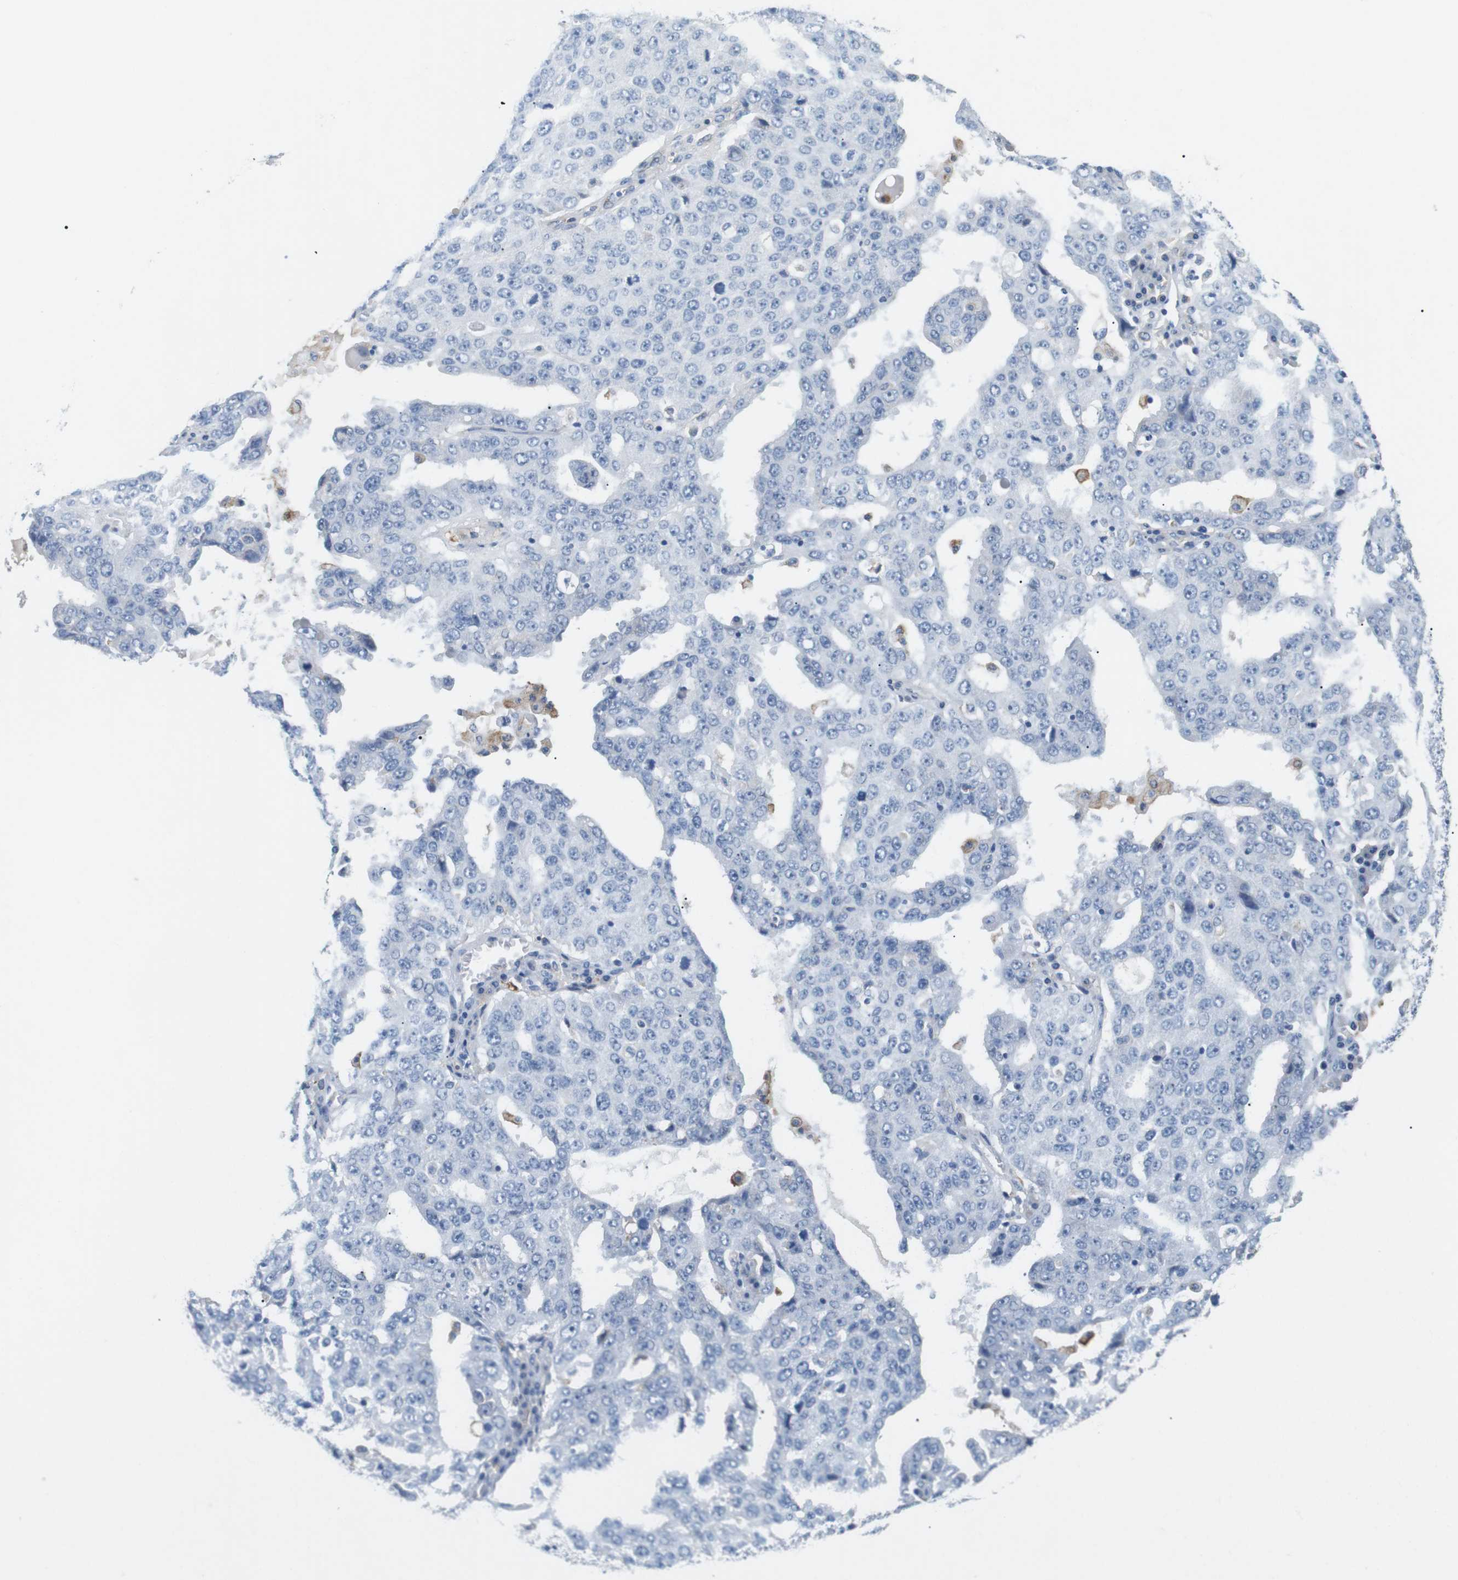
{"staining": {"intensity": "negative", "quantity": "none", "location": "none"}, "tissue": "ovarian cancer", "cell_type": "Tumor cells", "image_type": "cancer", "snomed": [{"axis": "morphology", "description": "Carcinoma, endometroid"}, {"axis": "topography", "description": "Ovary"}], "caption": "Immunohistochemistry (IHC) of ovarian cancer (endometroid carcinoma) shows no staining in tumor cells.", "gene": "FCGRT", "patient": {"sex": "female", "age": 62}}